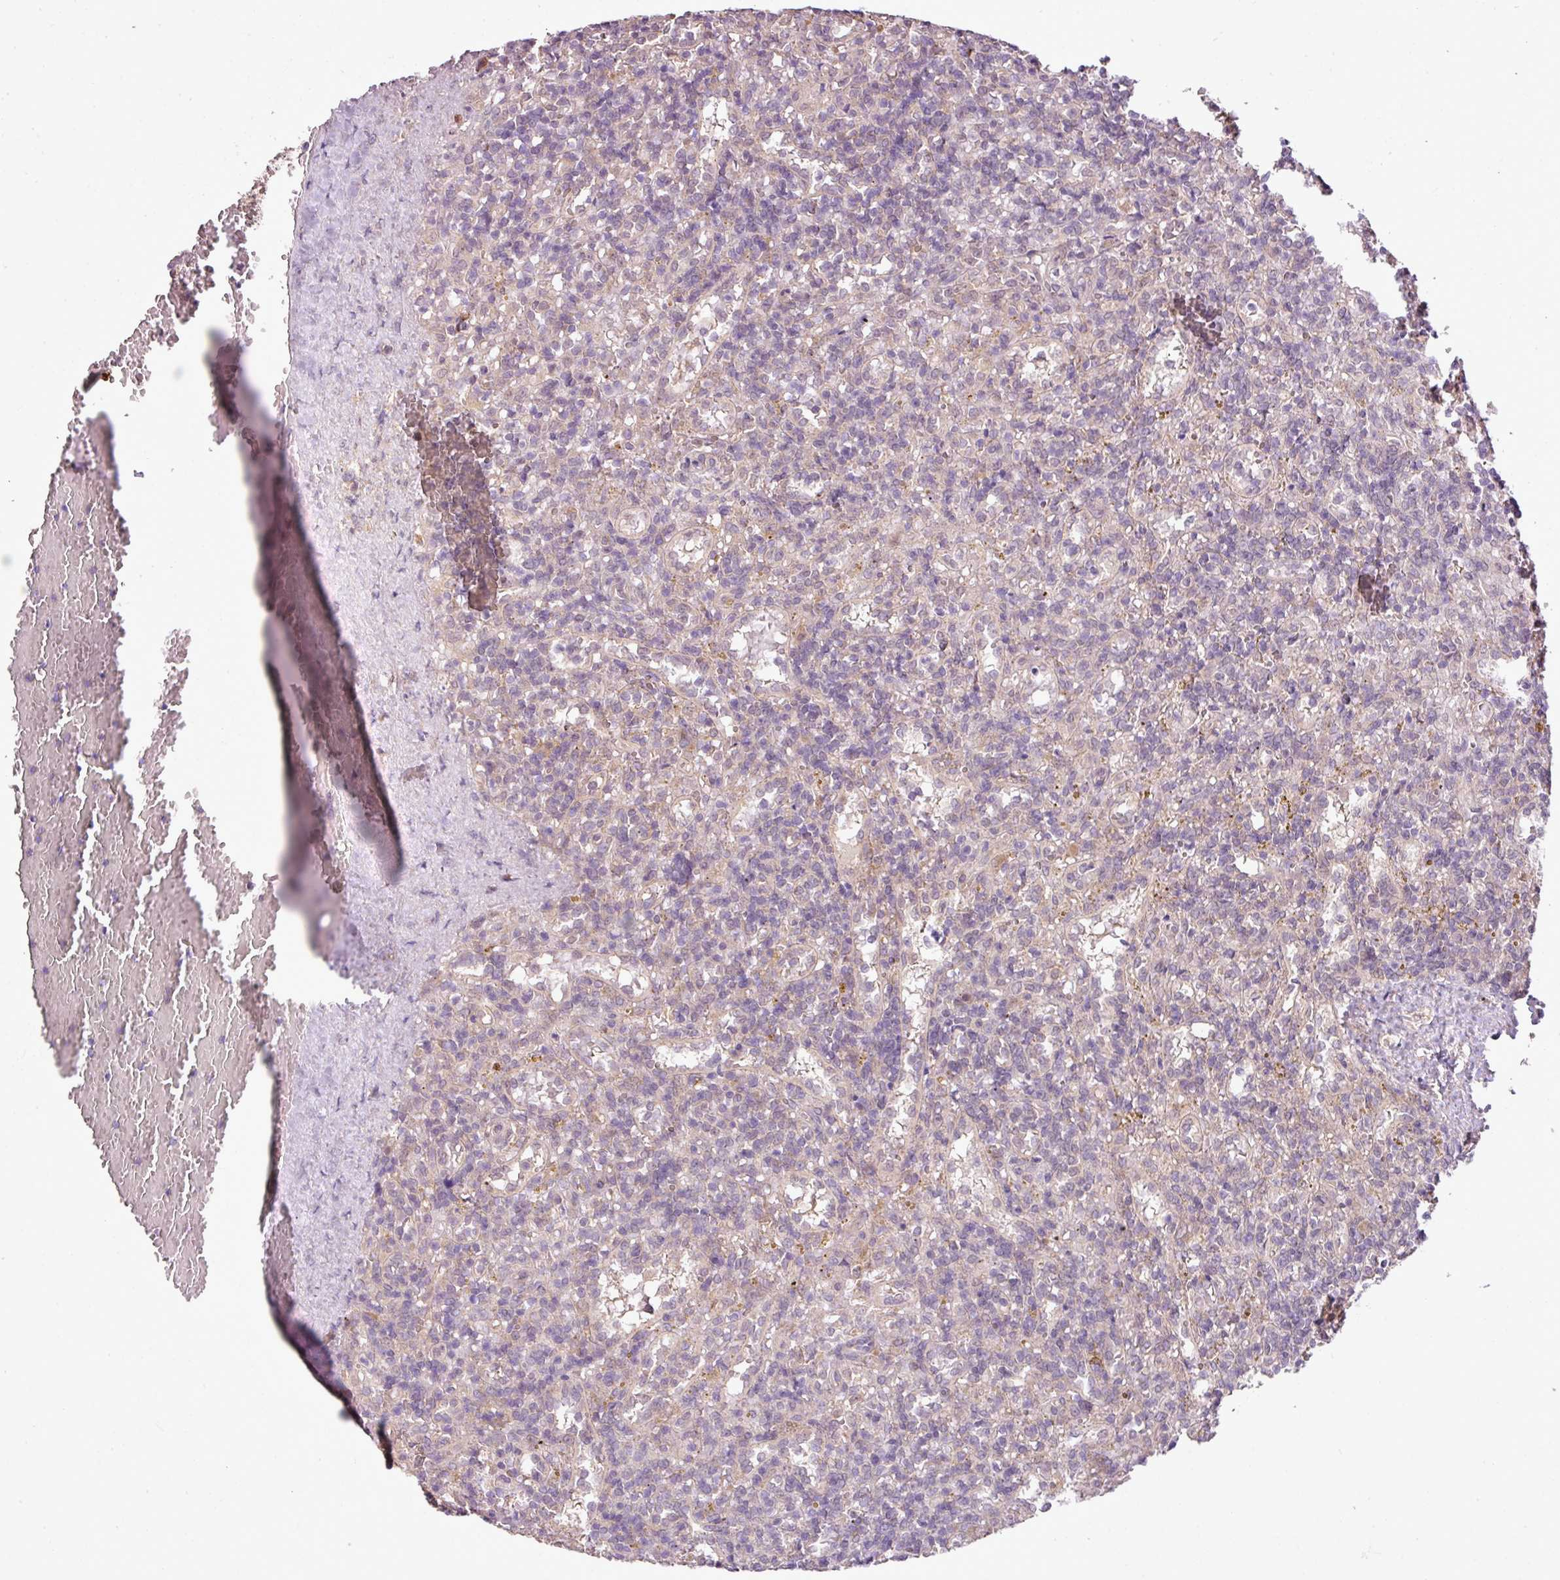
{"staining": {"intensity": "negative", "quantity": "none", "location": "none"}, "tissue": "lymphoma", "cell_type": "Tumor cells", "image_type": "cancer", "snomed": [{"axis": "morphology", "description": "Malignant lymphoma, non-Hodgkin's type, Low grade"}, {"axis": "topography", "description": "Spleen"}], "caption": "An image of human lymphoma is negative for staining in tumor cells.", "gene": "DNAAF4", "patient": {"sex": "male", "age": 67}}